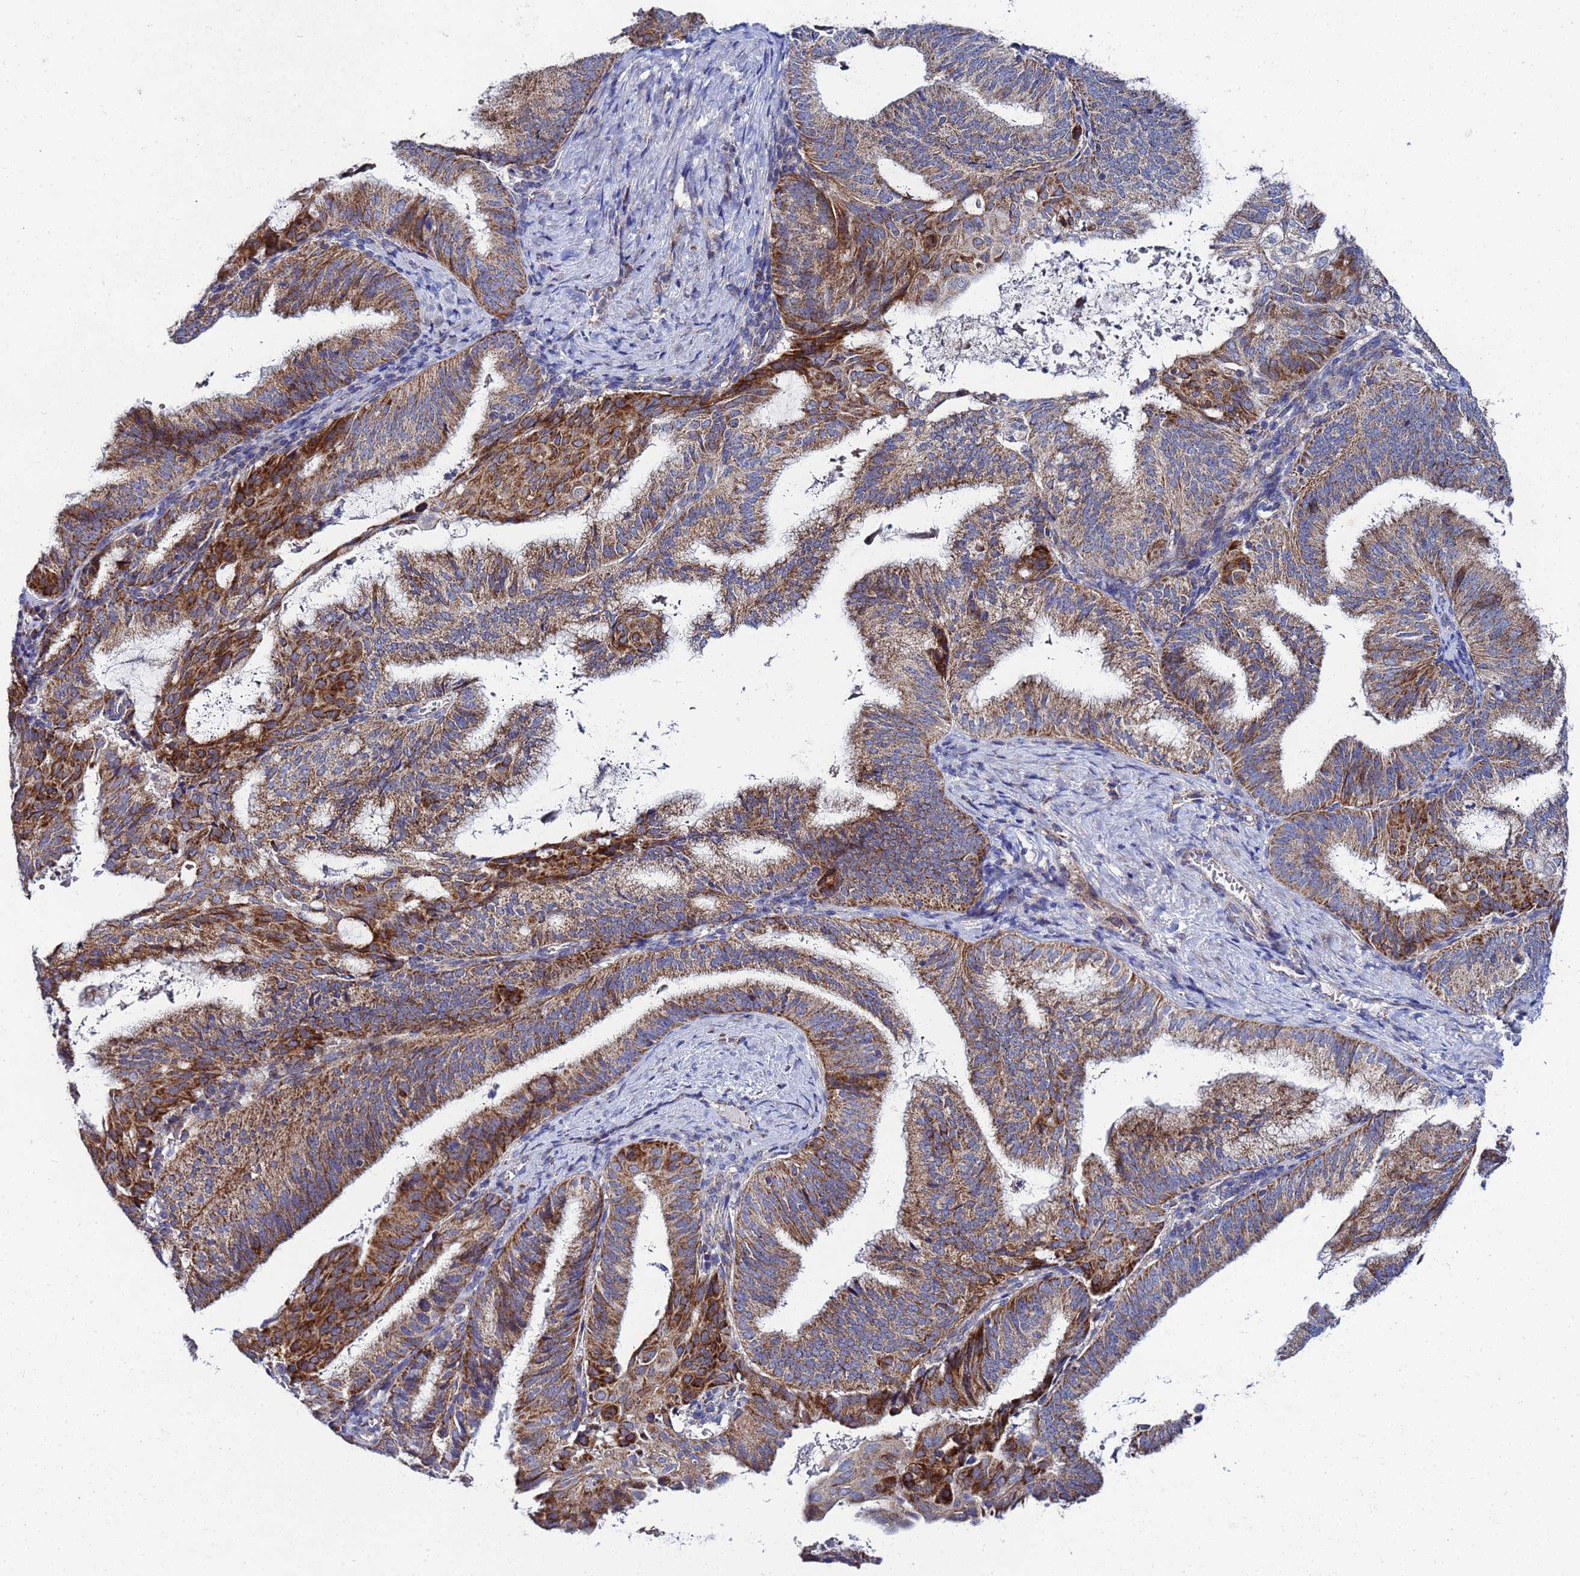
{"staining": {"intensity": "strong", "quantity": ">75%", "location": "cytoplasmic/membranous"}, "tissue": "endometrial cancer", "cell_type": "Tumor cells", "image_type": "cancer", "snomed": [{"axis": "morphology", "description": "Adenocarcinoma, NOS"}, {"axis": "topography", "description": "Endometrium"}], "caption": "Endometrial adenocarcinoma tissue displays strong cytoplasmic/membranous positivity in approximately >75% of tumor cells", "gene": "FAHD2A", "patient": {"sex": "female", "age": 49}}